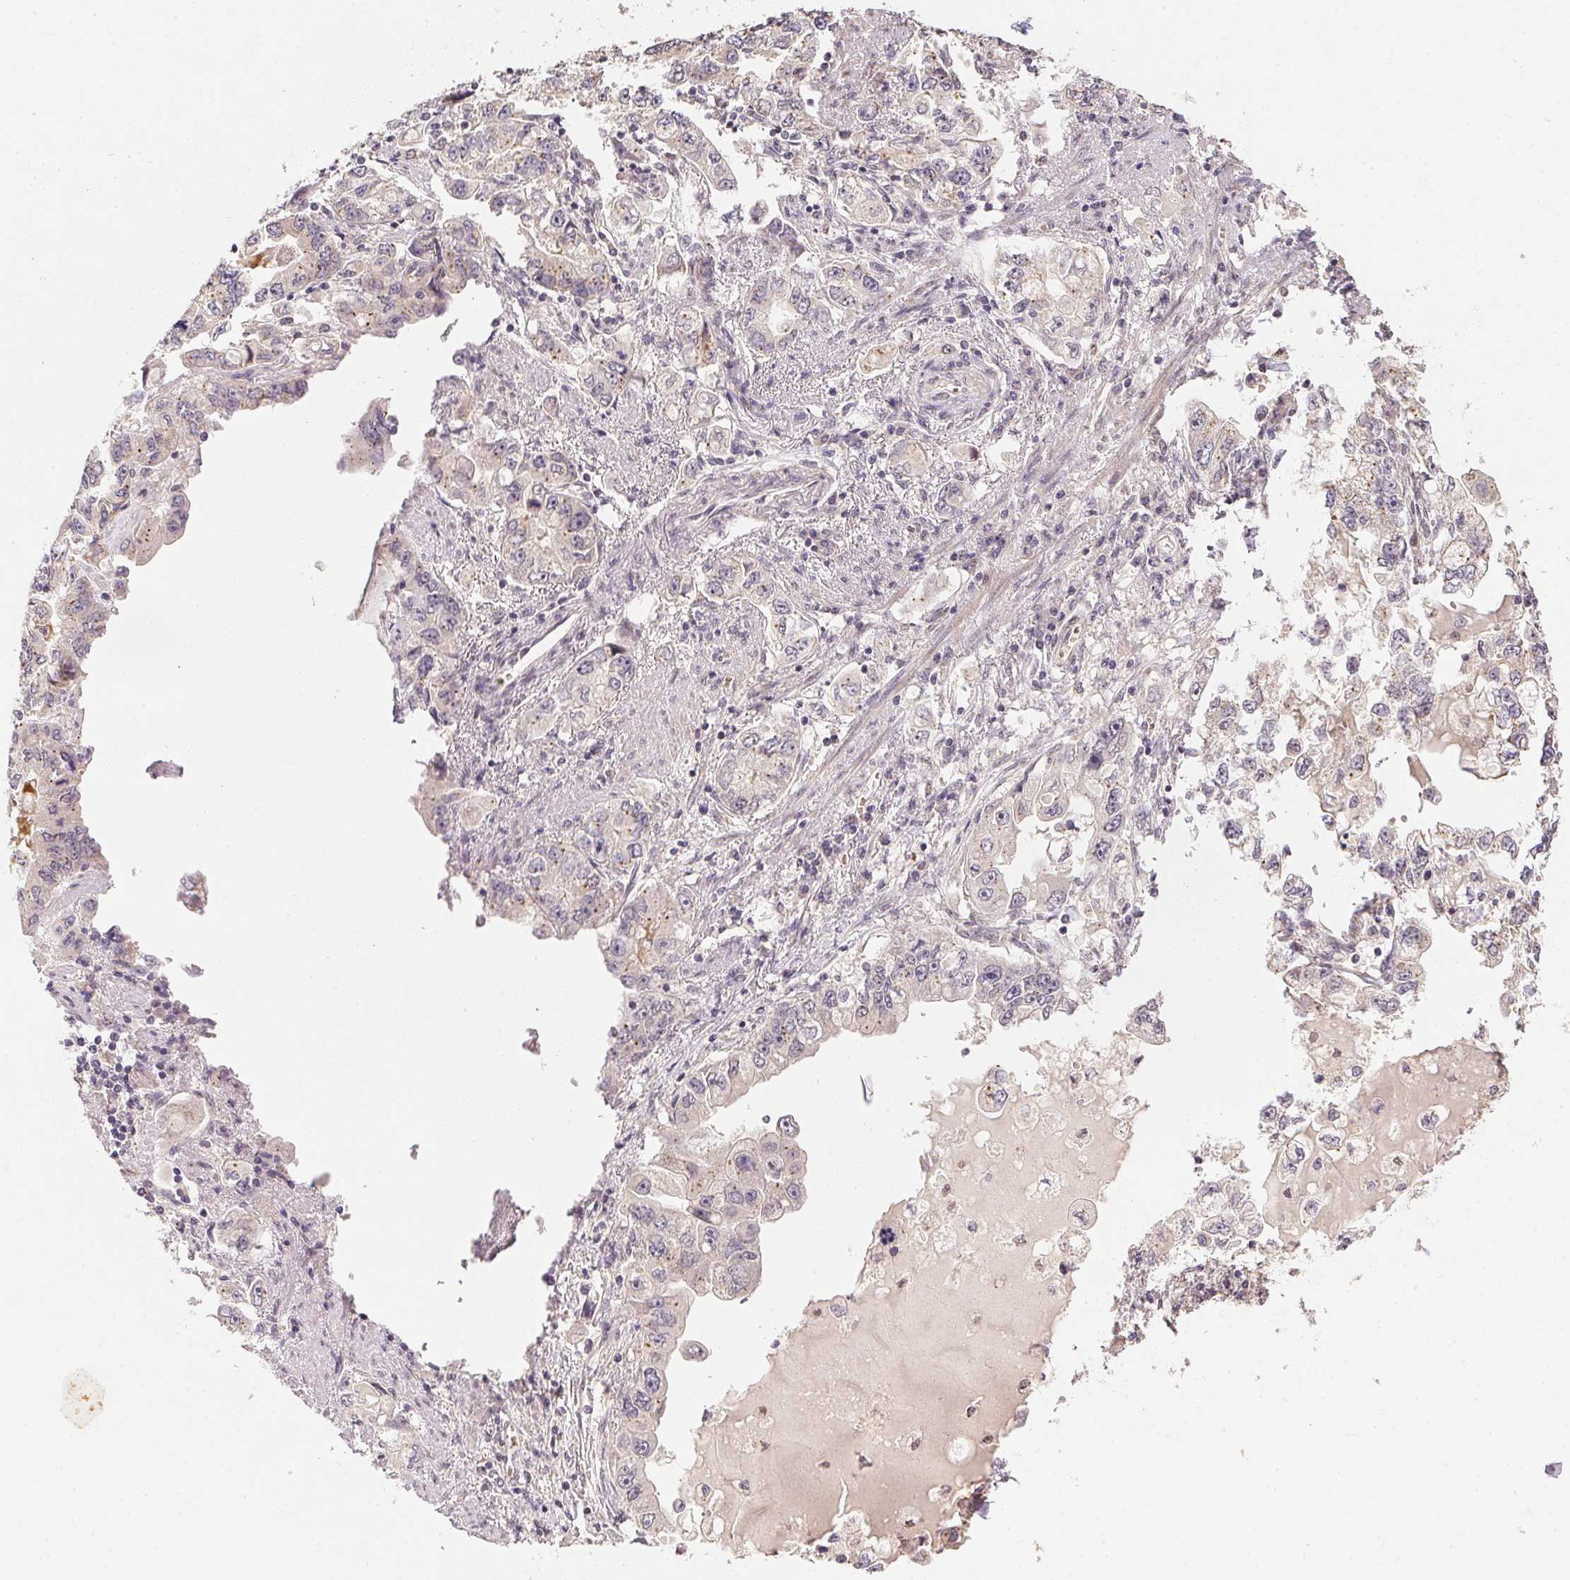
{"staining": {"intensity": "negative", "quantity": "none", "location": "none"}, "tissue": "stomach cancer", "cell_type": "Tumor cells", "image_type": "cancer", "snomed": [{"axis": "morphology", "description": "Adenocarcinoma, NOS"}, {"axis": "topography", "description": "Stomach, lower"}], "caption": "Tumor cells show no significant expression in stomach cancer (adenocarcinoma). (DAB (3,3'-diaminobenzidine) IHC, high magnification).", "gene": "PPP4R4", "patient": {"sex": "female", "age": 93}}